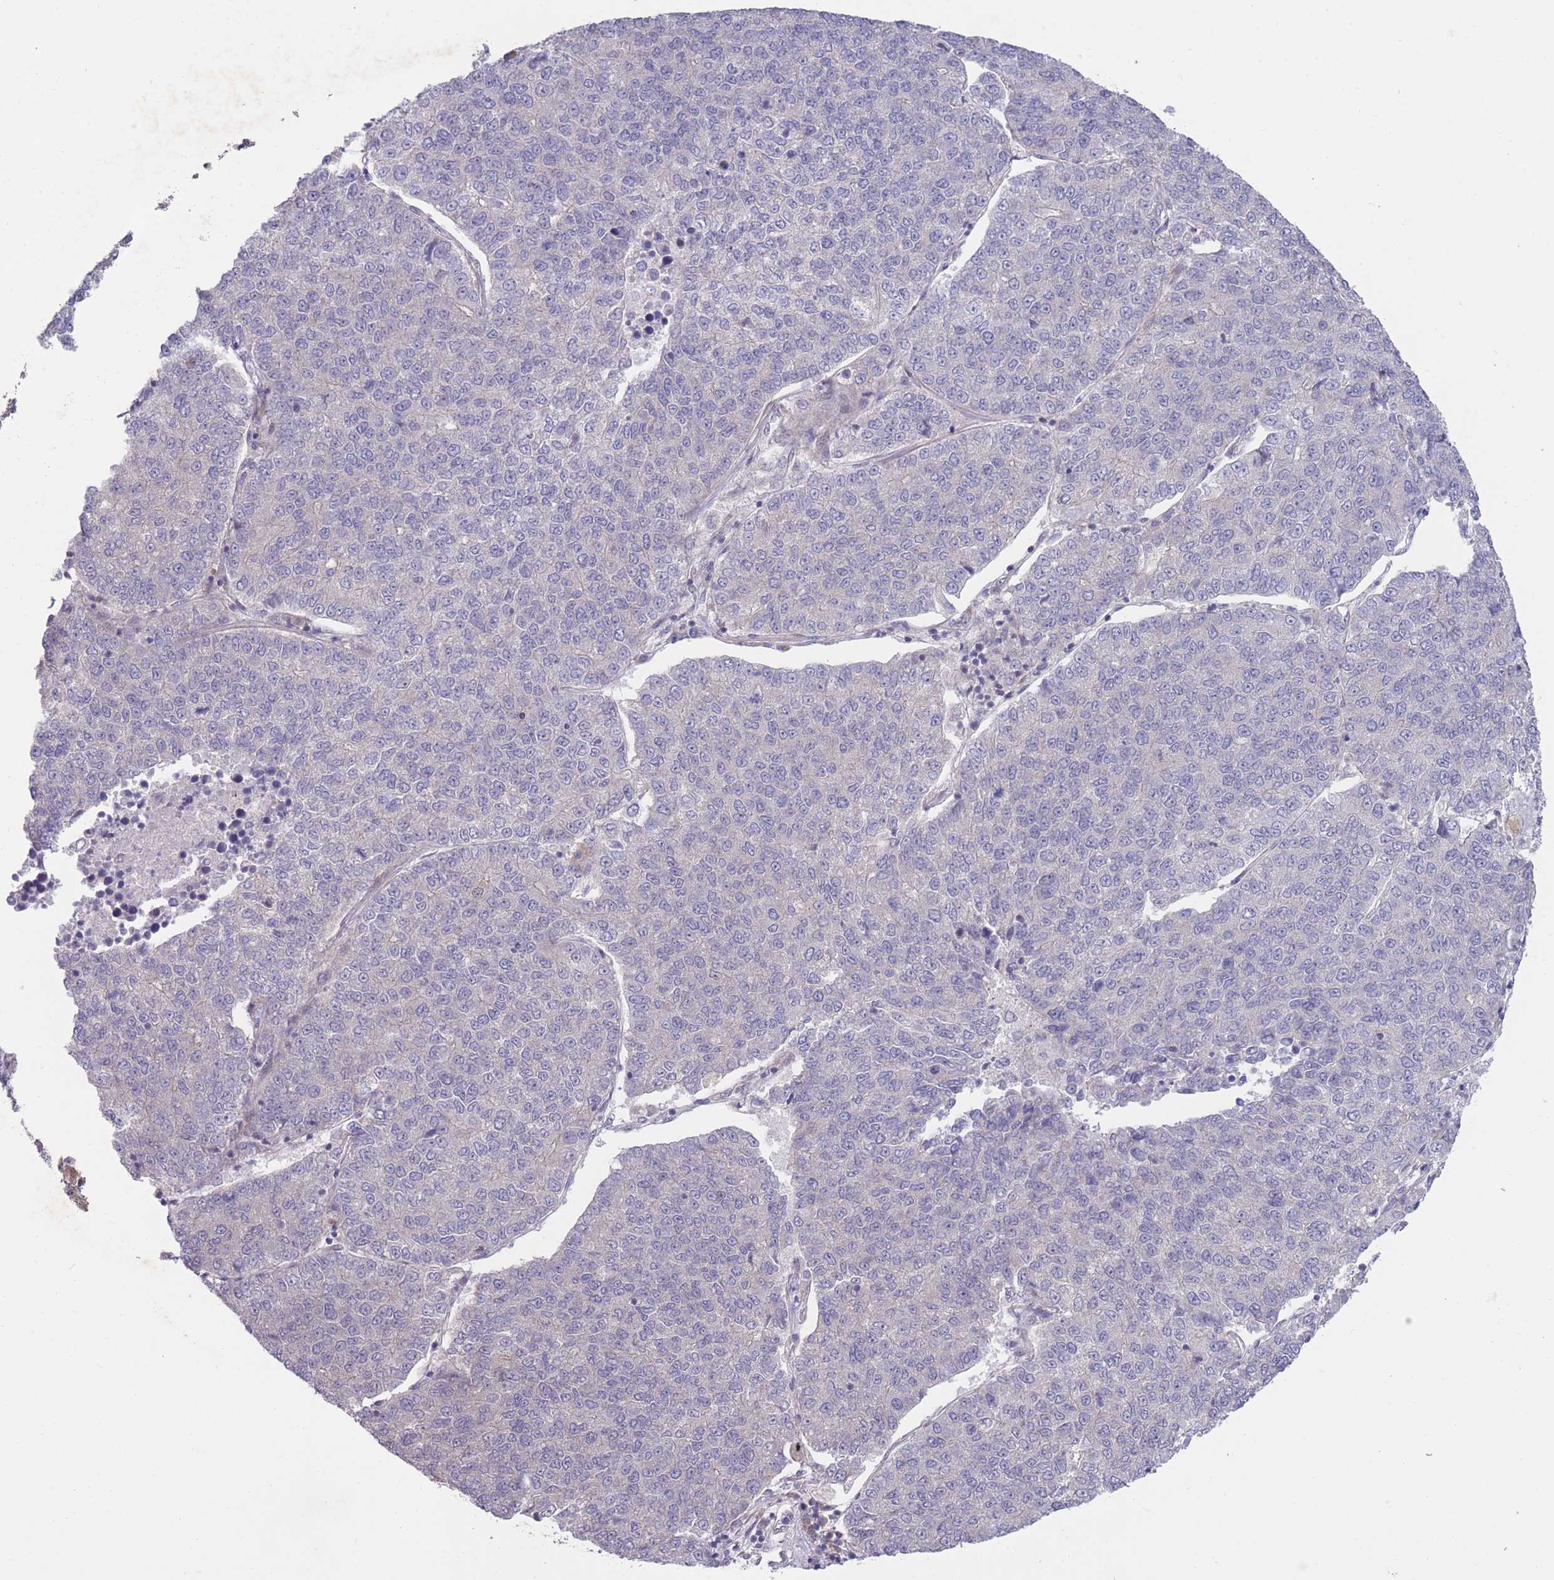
{"staining": {"intensity": "negative", "quantity": "none", "location": "none"}, "tissue": "lung cancer", "cell_type": "Tumor cells", "image_type": "cancer", "snomed": [{"axis": "morphology", "description": "Adenocarcinoma, NOS"}, {"axis": "topography", "description": "Lung"}], "caption": "IHC of lung cancer reveals no positivity in tumor cells.", "gene": "RIC8A", "patient": {"sex": "male", "age": 49}}